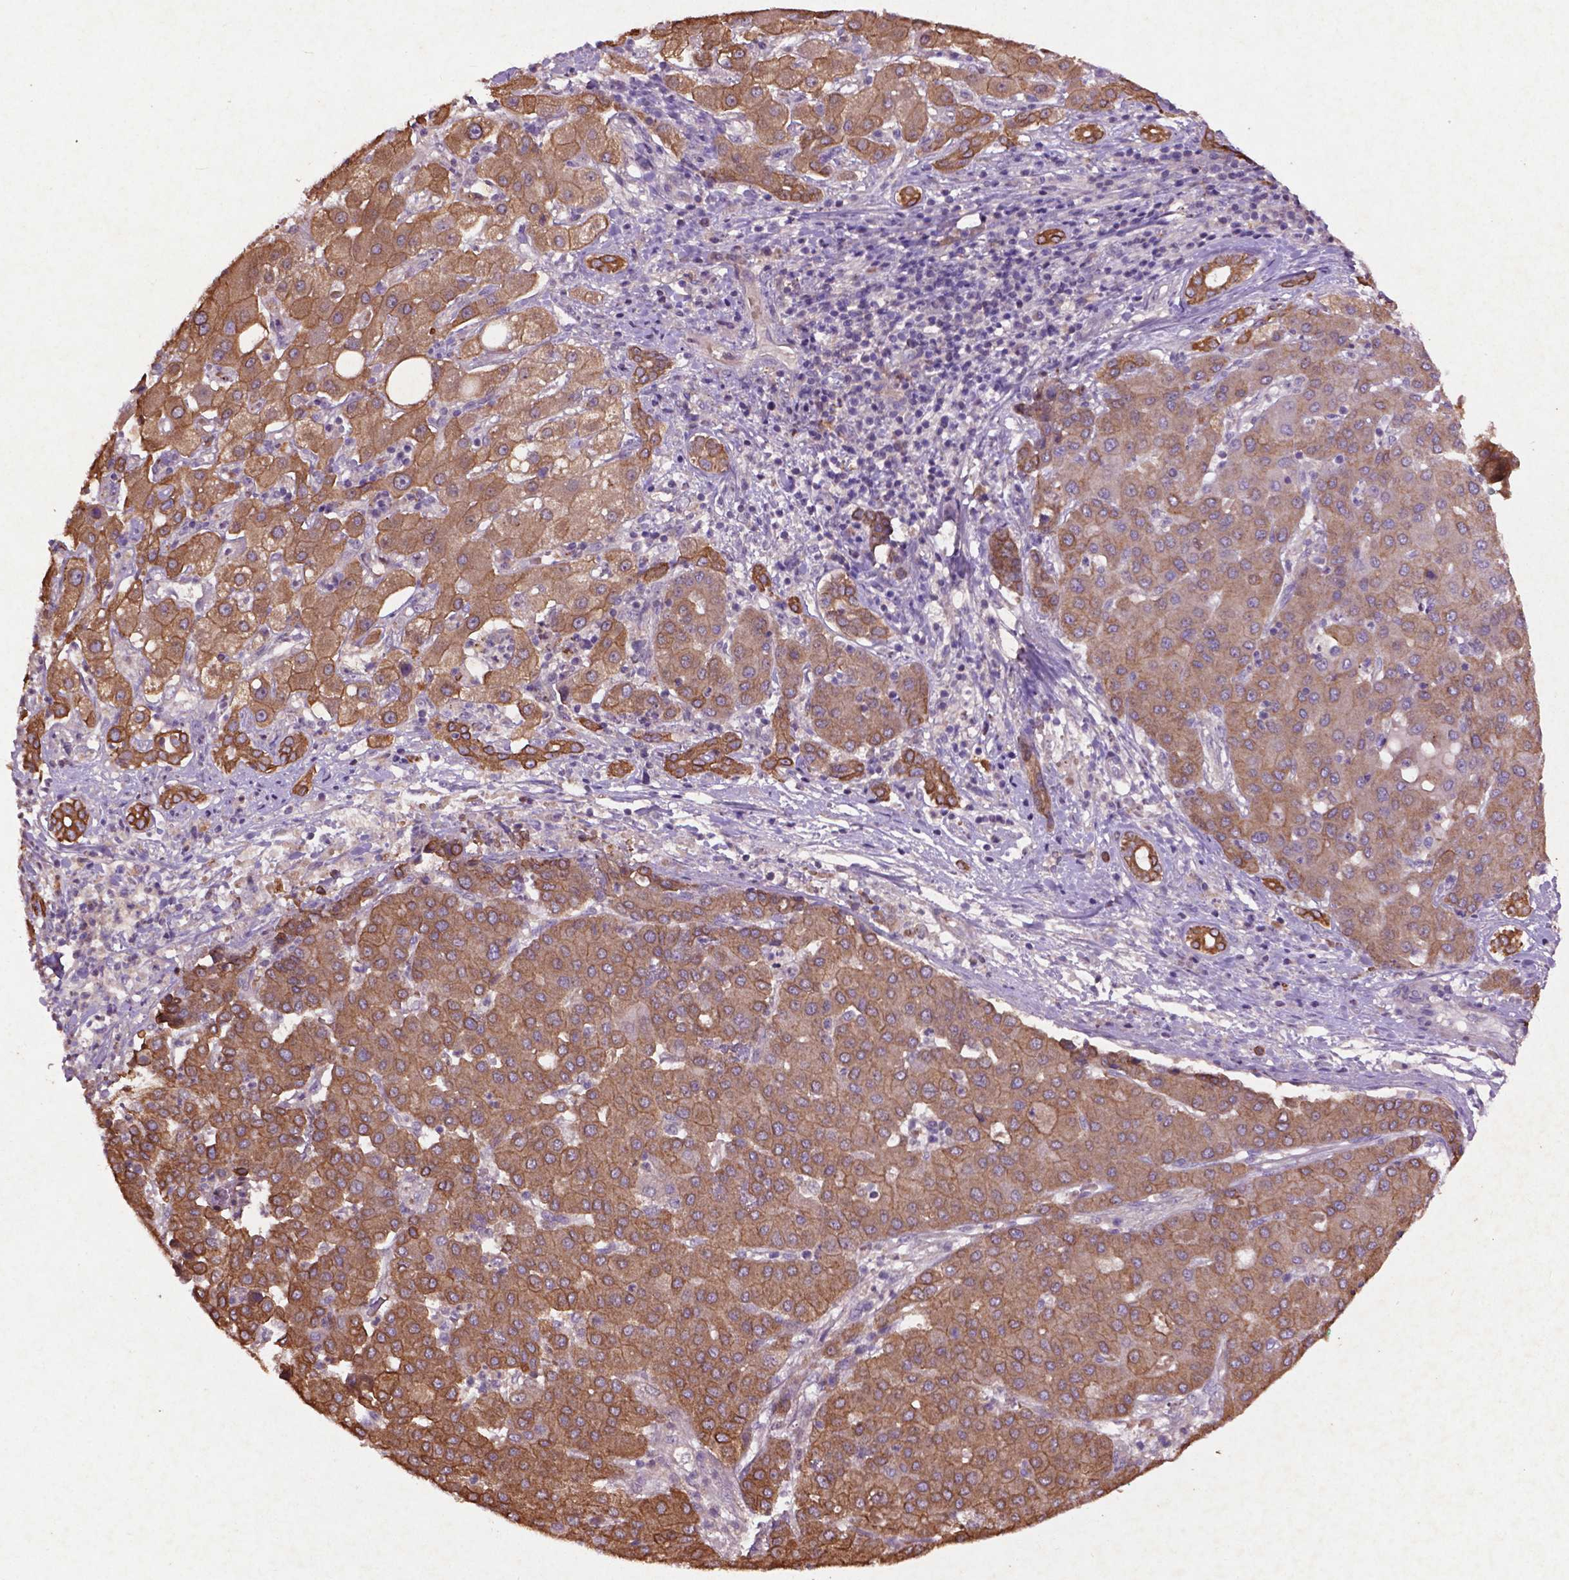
{"staining": {"intensity": "moderate", "quantity": ">75%", "location": "cytoplasmic/membranous"}, "tissue": "liver cancer", "cell_type": "Tumor cells", "image_type": "cancer", "snomed": [{"axis": "morphology", "description": "Carcinoma, Hepatocellular, NOS"}, {"axis": "topography", "description": "Liver"}], "caption": "Brown immunohistochemical staining in human liver hepatocellular carcinoma exhibits moderate cytoplasmic/membranous positivity in about >75% of tumor cells.", "gene": "COQ2", "patient": {"sex": "male", "age": 65}}